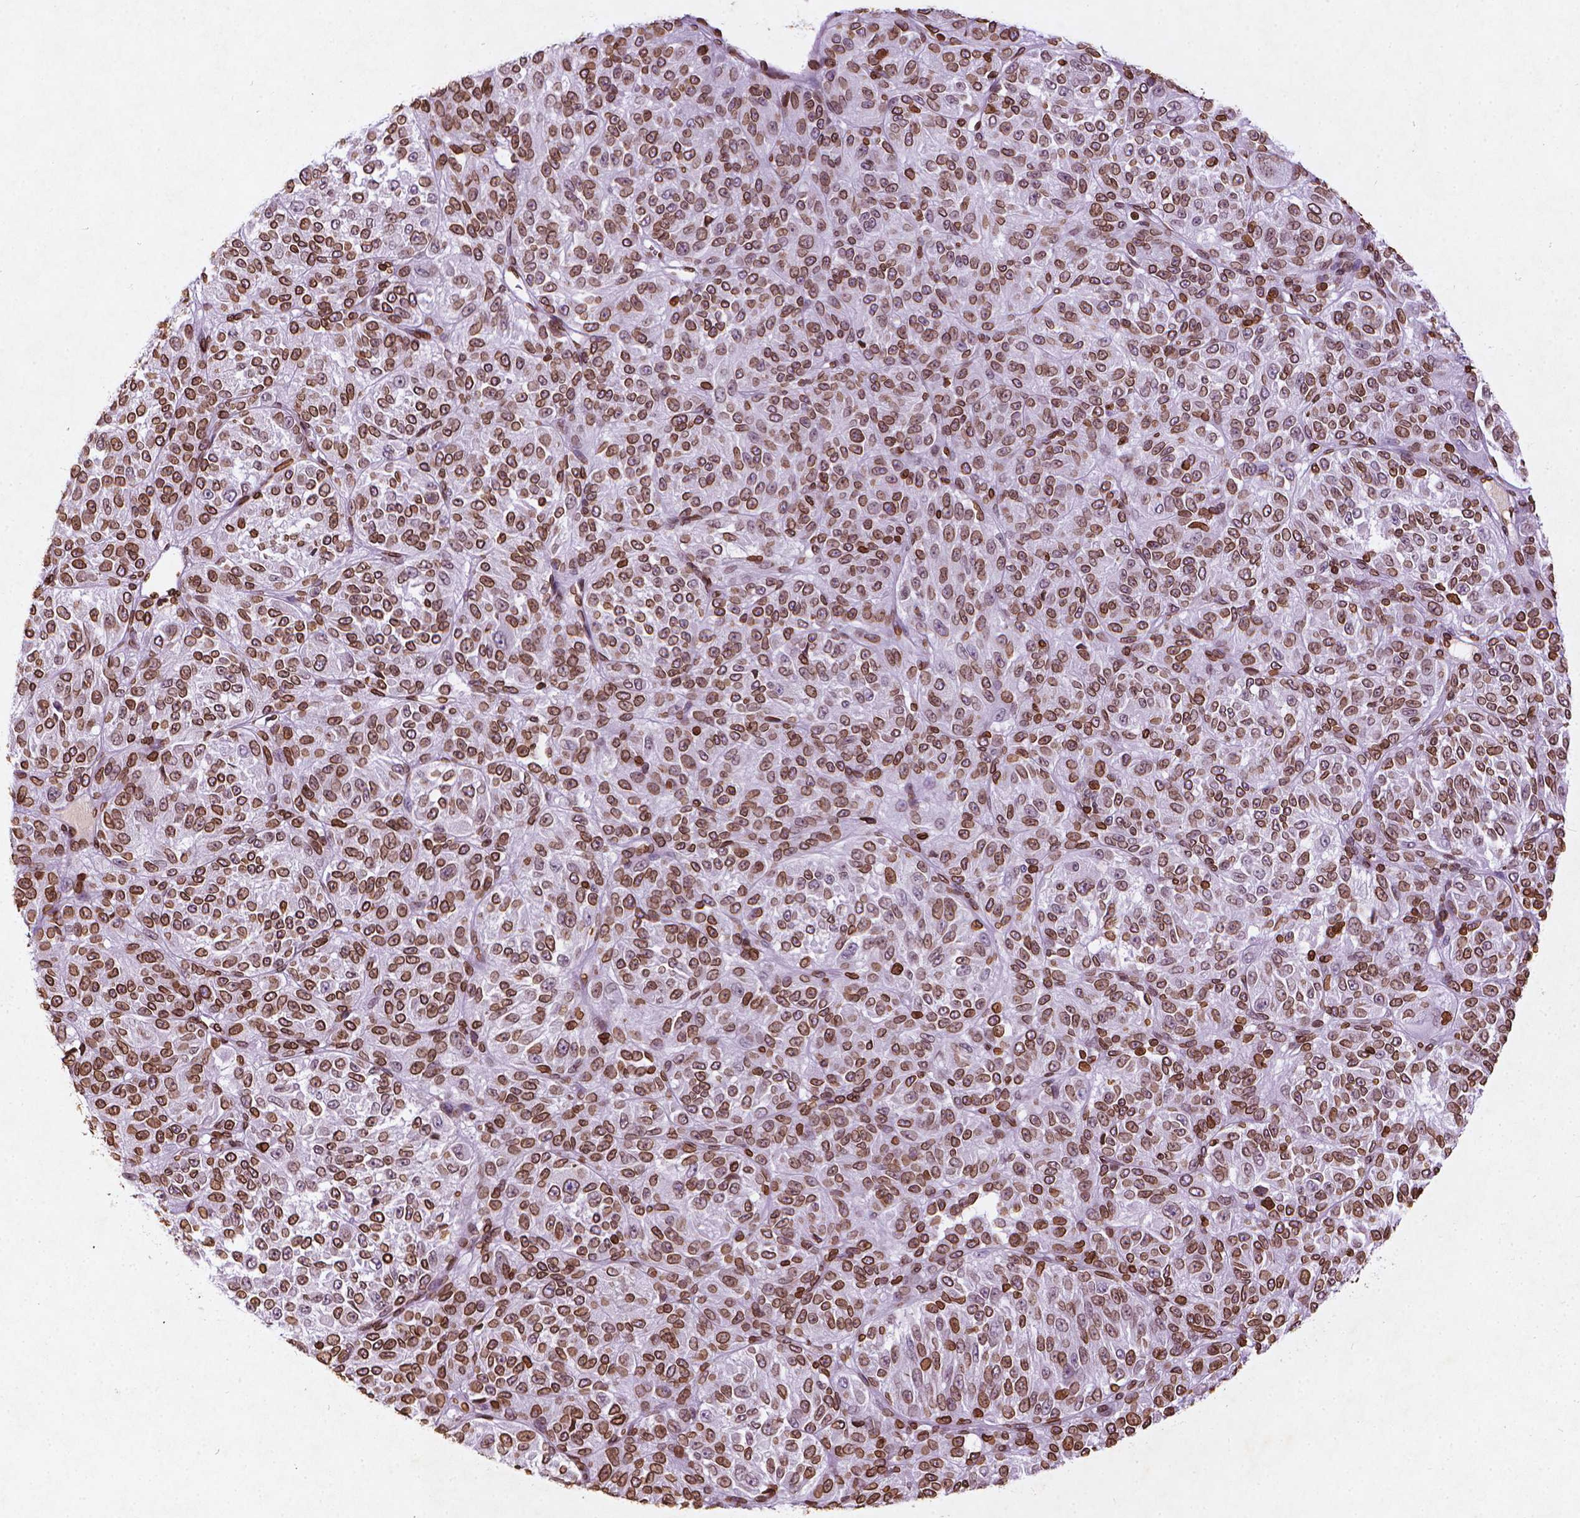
{"staining": {"intensity": "strong", "quantity": ">75%", "location": "cytoplasmic/membranous,nuclear"}, "tissue": "melanoma", "cell_type": "Tumor cells", "image_type": "cancer", "snomed": [{"axis": "morphology", "description": "Malignant melanoma, Metastatic site"}, {"axis": "topography", "description": "Brain"}], "caption": "Protein expression analysis of human malignant melanoma (metastatic site) reveals strong cytoplasmic/membranous and nuclear staining in approximately >75% of tumor cells. The staining is performed using DAB (3,3'-diaminobenzidine) brown chromogen to label protein expression. The nuclei are counter-stained blue using hematoxylin.", "gene": "LMNB1", "patient": {"sex": "female", "age": 56}}